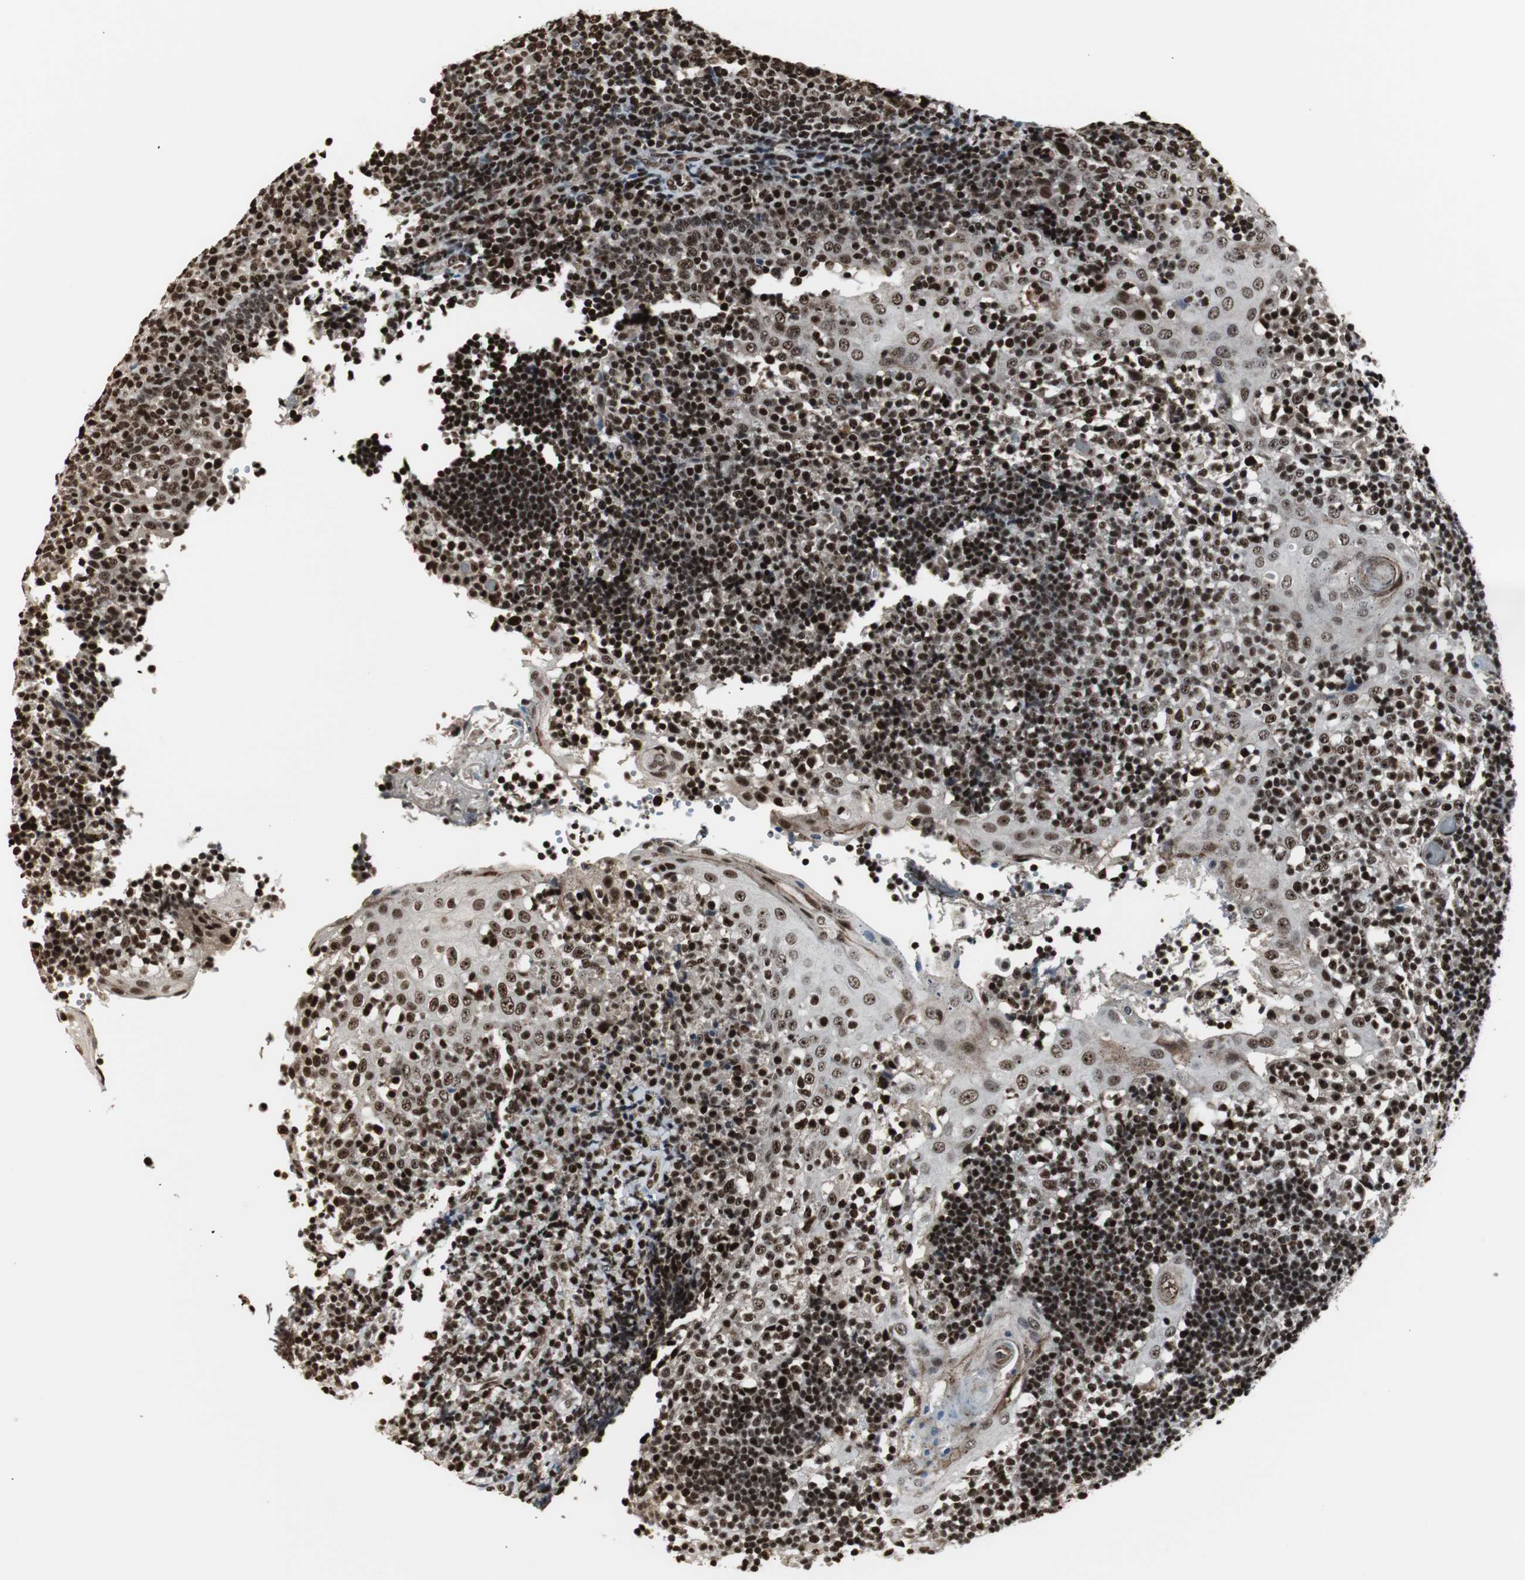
{"staining": {"intensity": "strong", "quantity": ">75%", "location": "nuclear"}, "tissue": "tonsil", "cell_type": "Germinal center cells", "image_type": "normal", "snomed": [{"axis": "morphology", "description": "Normal tissue, NOS"}, {"axis": "topography", "description": "Tonsil"}], "caption": "Protein staining of unremarkable tonsil shows strong nuclear expression in about >75% of germinal center cells.", "gene": "PARN", "patient": {"sex": "female", "age": 40}}